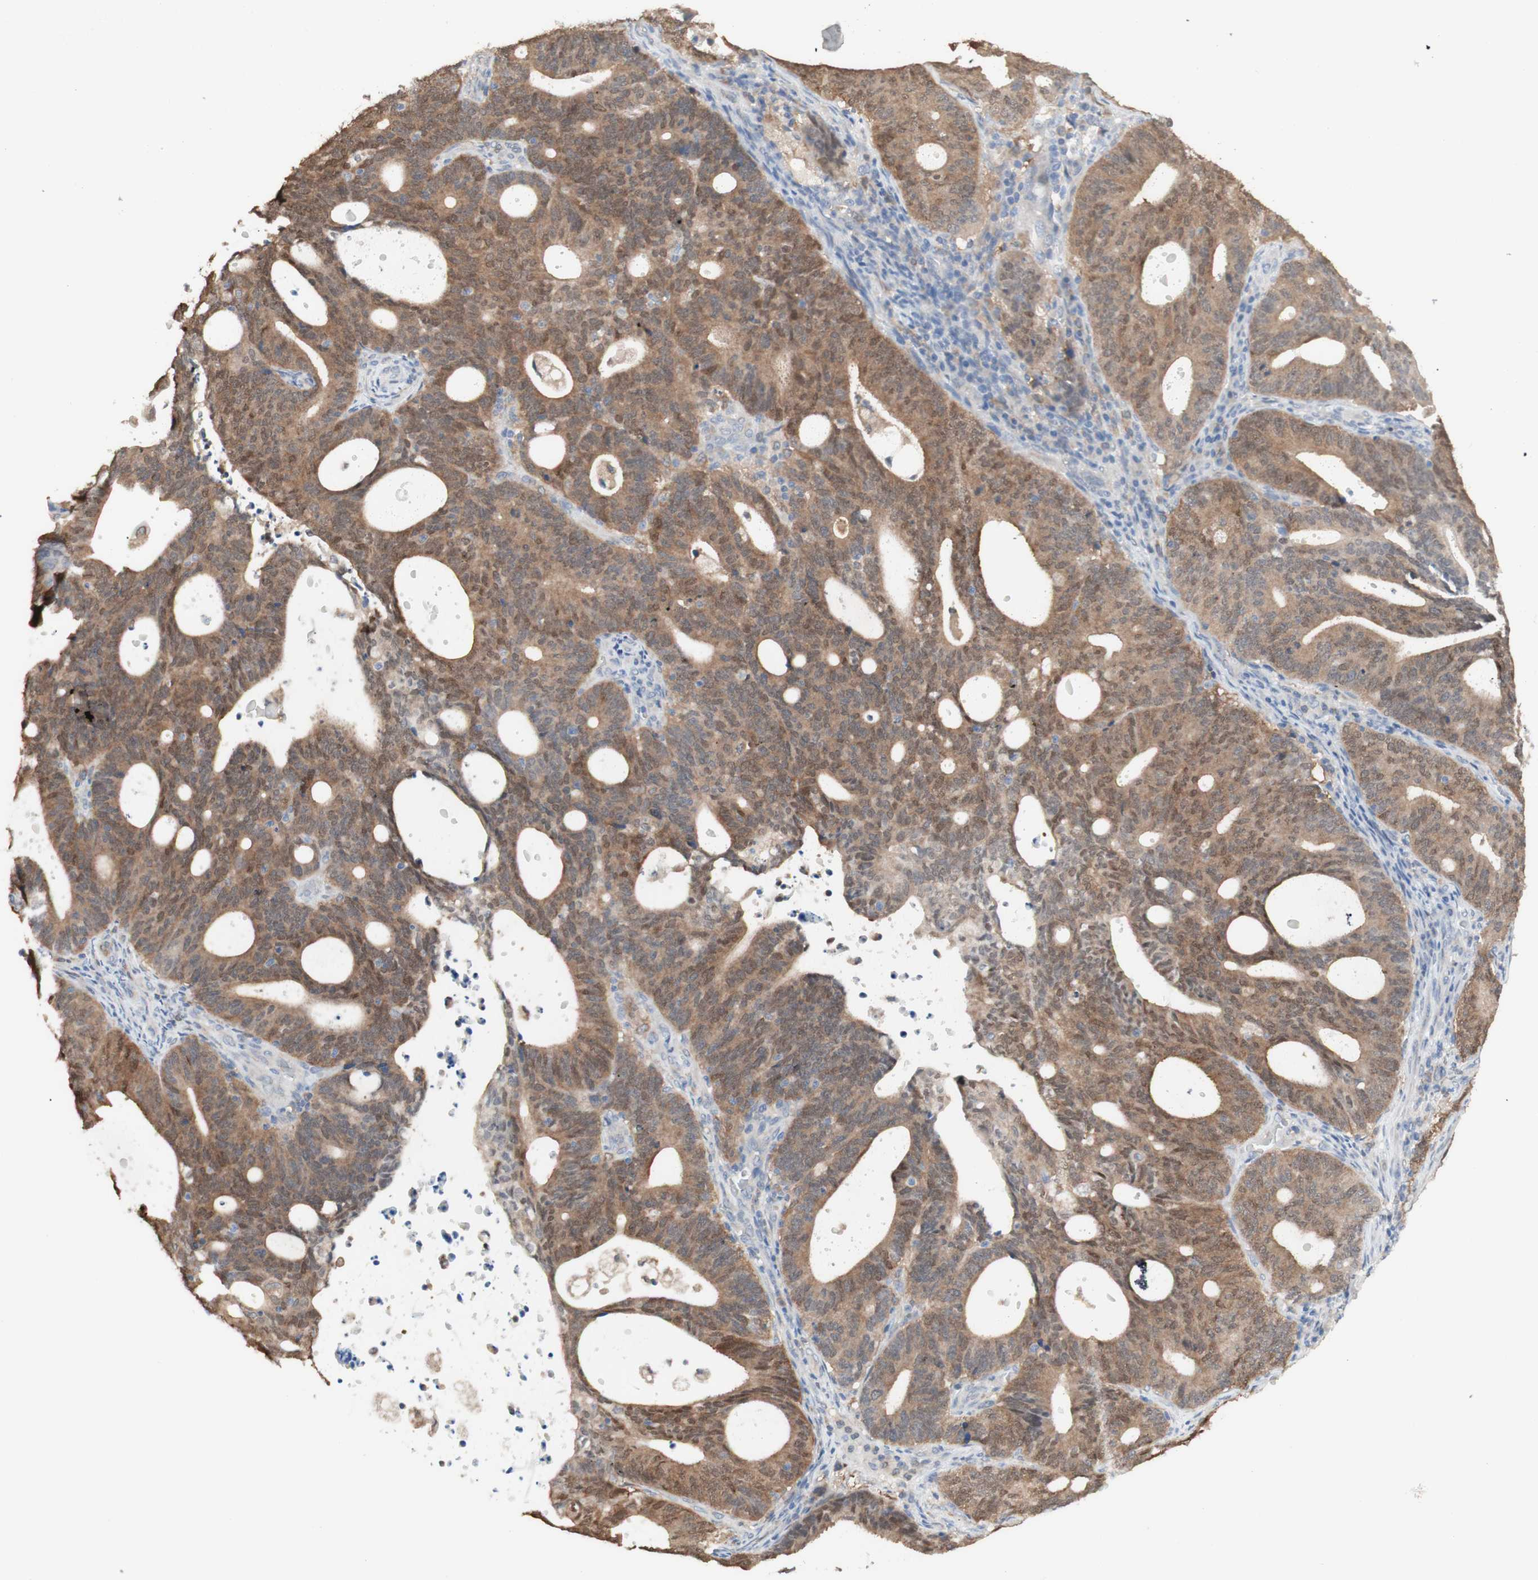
{"staining": {"intensity": "moderate", "quantity": ">75%", "location": "cytoplasmic/membranous,nuclear"}, "tissue": "endometrial cancer", "cell_type": "Tumor cells", "image_type": "cancer", "snomed": [{"axis": "morphology", "description": "Adenocarcinoma, NOS"}, {"axis": "topography", "description": "Uterus"}], "caption": "High-power microscopy captured an IHC micrograph of adenocarcinoma (endometrial), revealing moderate cytoplasmic/membranous and nuclear positivity in about >75% of tumor cells. (Stains: DAB in brown, nuclei in blue, Microscopy: brightfield microscopy at high magnification).", "gene": "COMT", "patient": {"sex": "female", "age": 83}}